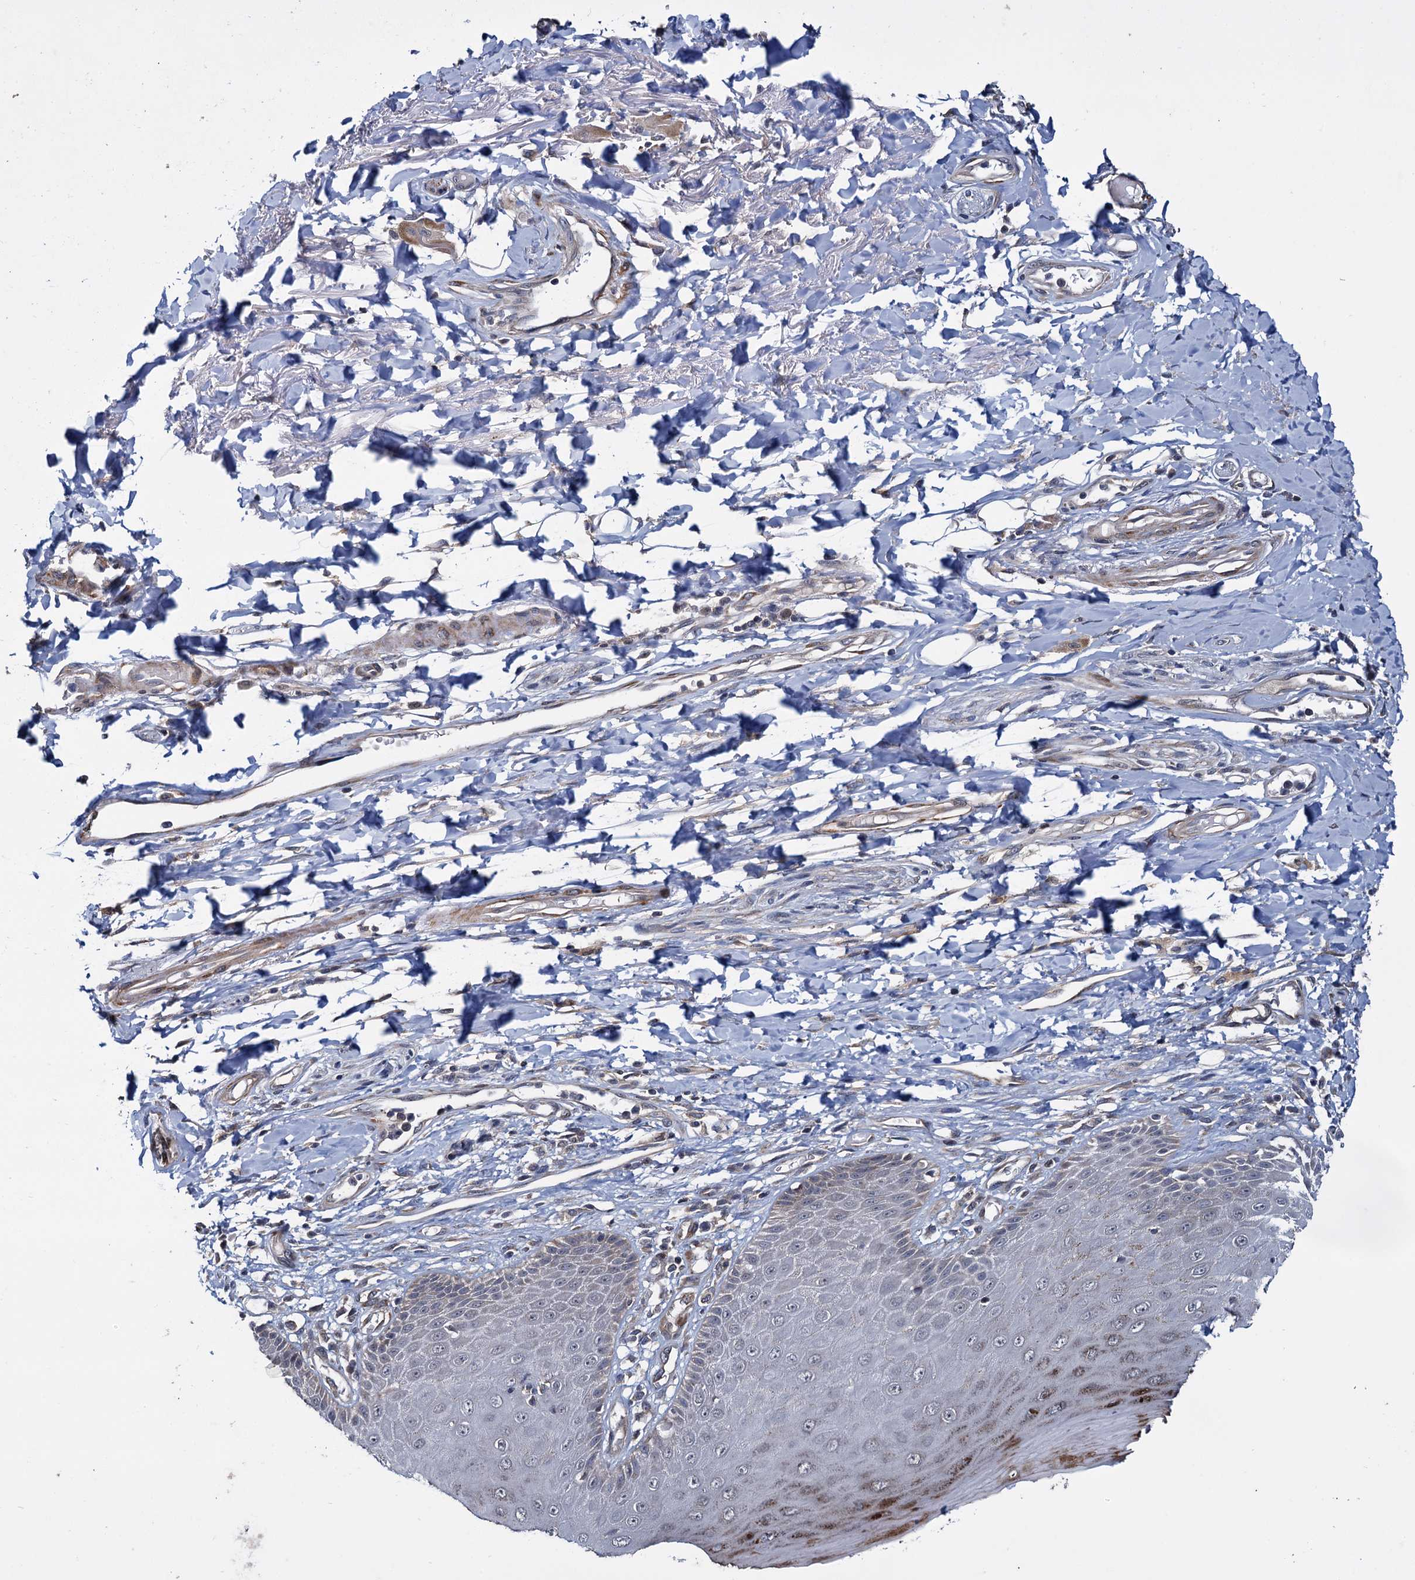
{"staining": {"intensity": "strong", "quantity": "<25%", "location": "cytoplasmic/membranous"}, "tissue": "skin", "cell_type": "Epidermal cells", "image_type": "normal", "snomed": [{"axis": "morphology", "description": "Normal tissue, NOS"}, {"axis": "topography", "description": "Anal"}], "caption": "Immunohistochemistry photomicrograph of normal skin stained for a protein (brown), which demonstrates medium levels of strong cytoplasmic/membranous positivity in about <25% of epidermal cells.", "gene": "ARHGAP42", "patient": {"sex": "male", "age": 78}}